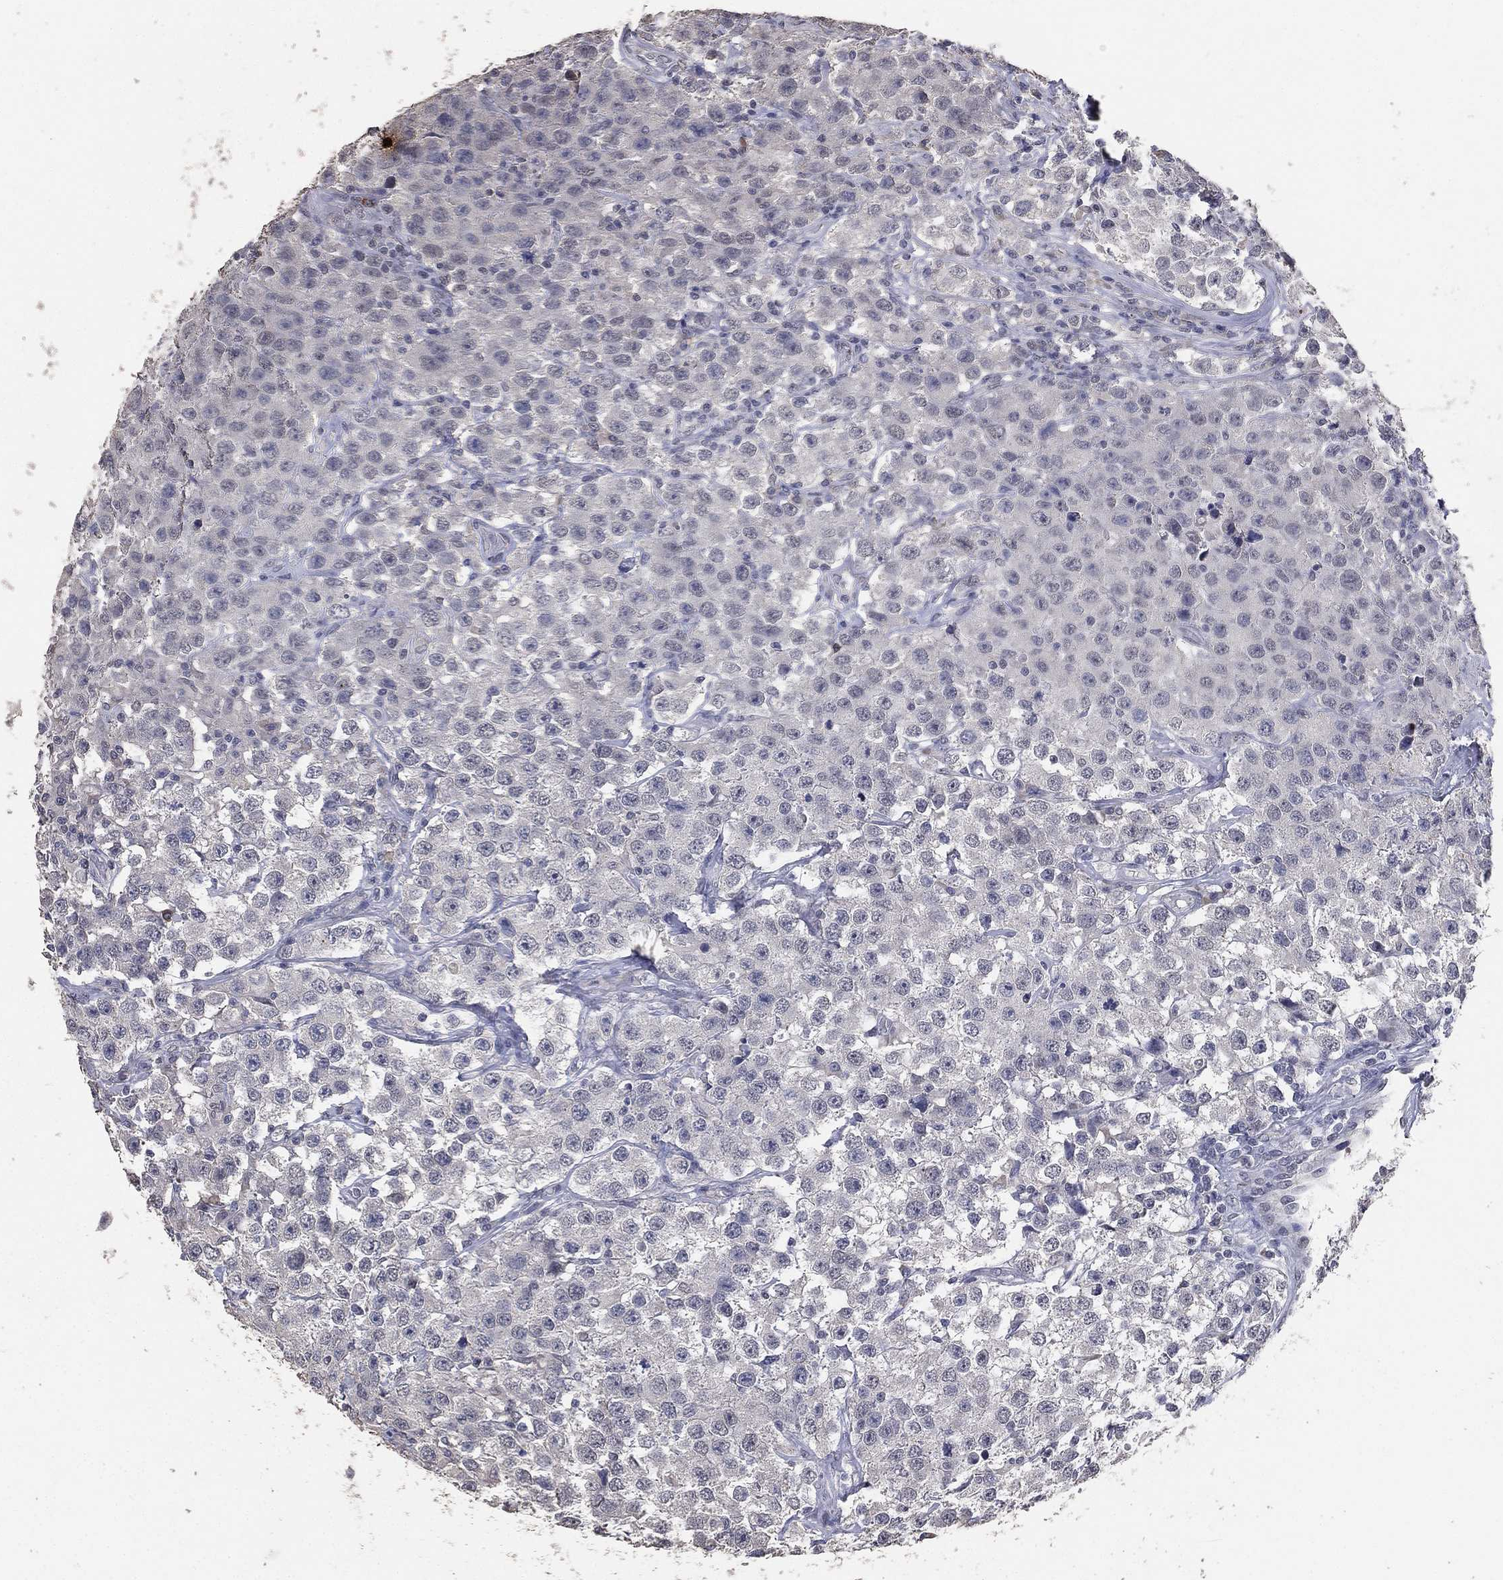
{"staining": {"intensity": "negative", "quantity": "none", "location": "none"}, "tissue": "testis cancer", "cell_type": "Tumor cells", "image_type": "cancer", "snomed": [{"axis": "morphology", "description": "Seminoma, NOS"}, {"axis": "topography", "description": "Testis"}], "caption": "Micrograph shows no protein positivity in tumor cells of testis cancer (seminoma) tissue.", "gene": "DSG1", "patient": {"sex": "male", "age": 52}}